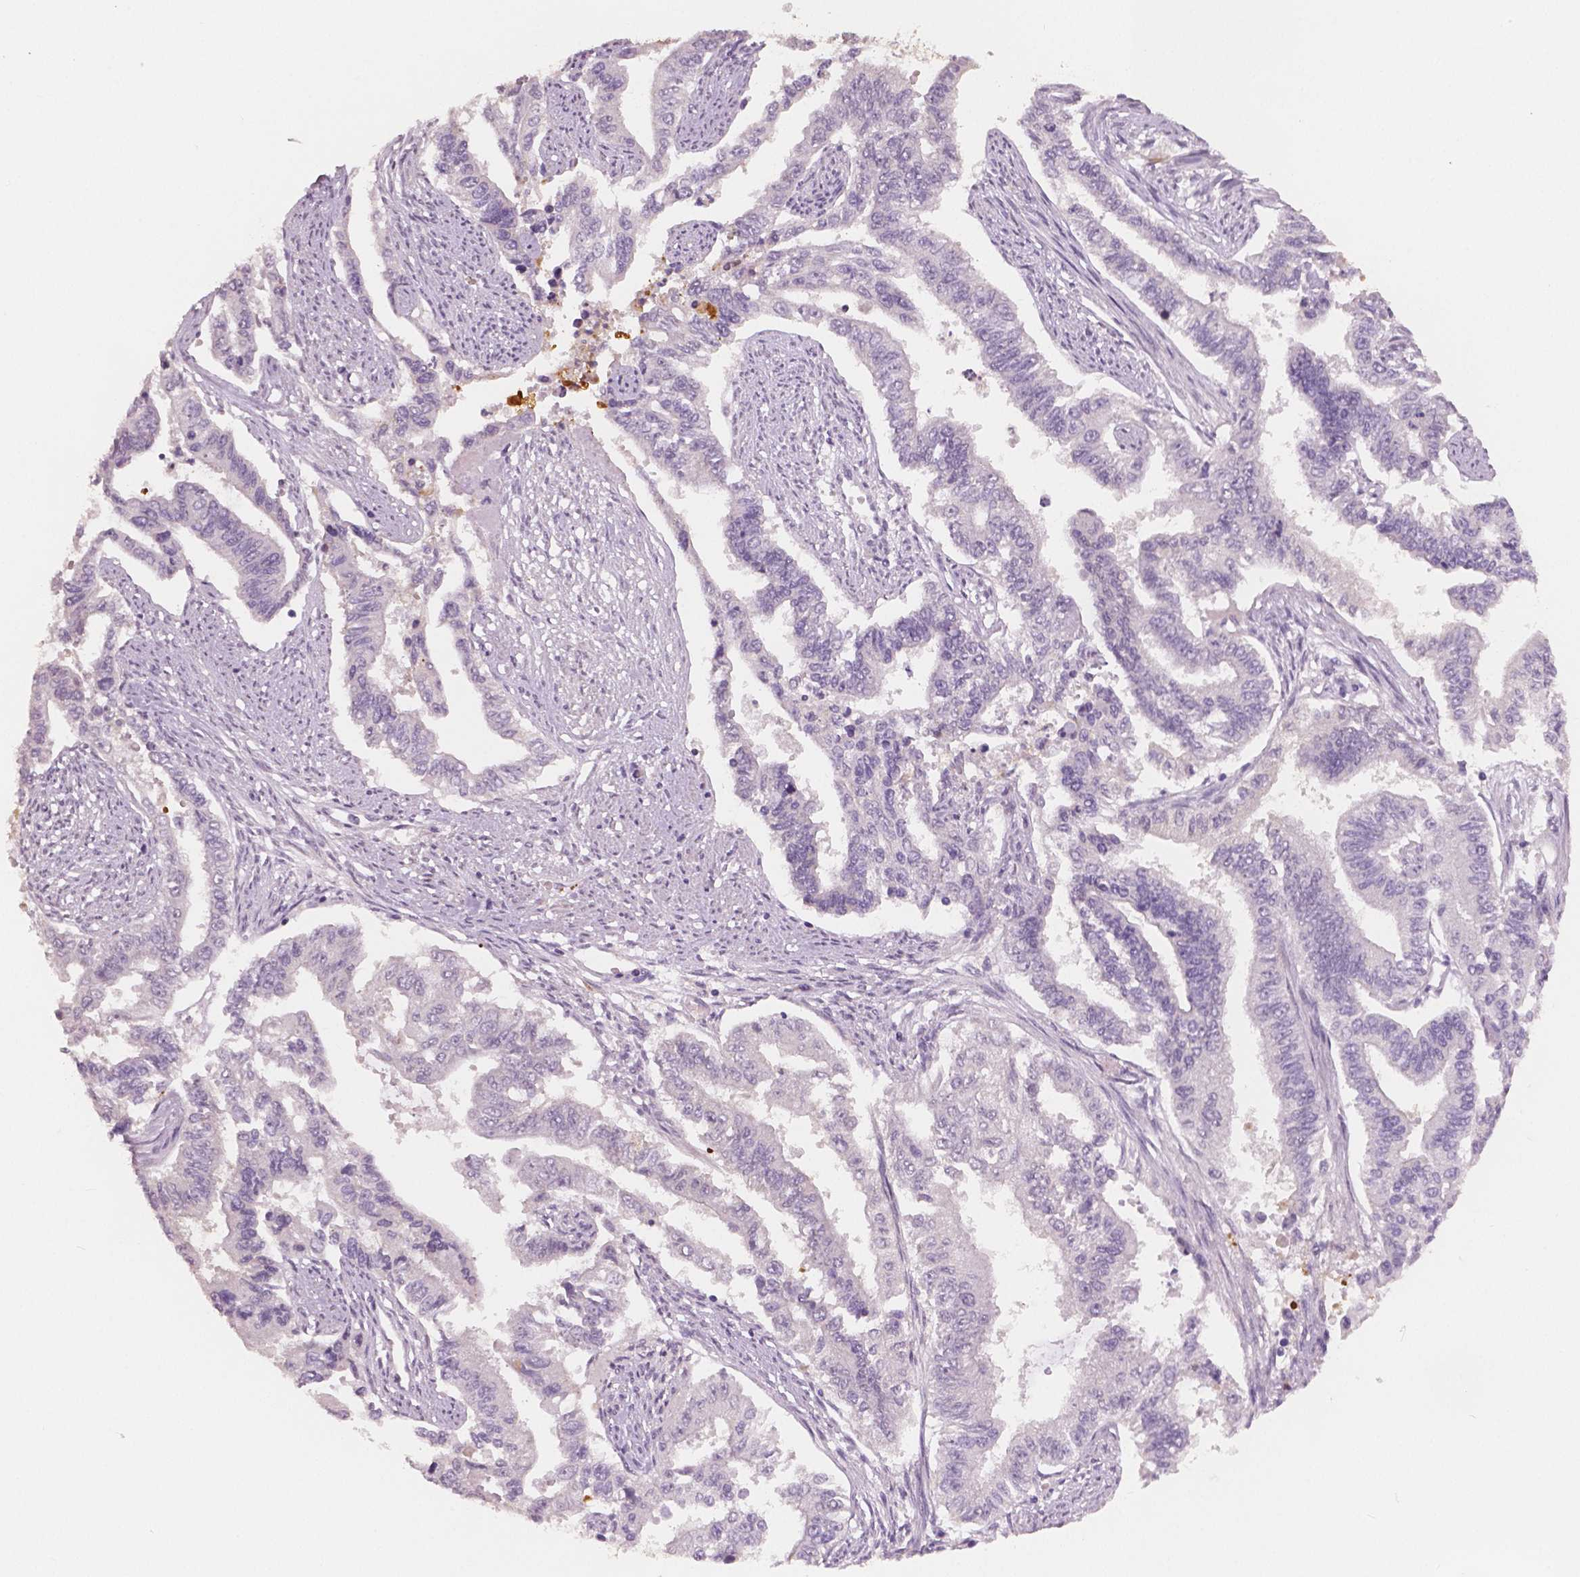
{"staining": {"intensity": "negative", "quantity": "none", "location": "none"}, "tissue": "endometrial cancer", "cell_type": "Tumor cells", "image_type": "cancer", "snomed": [{"axis": "morphology", "description": "Adenocarcinoma, NOS"}, {"axis": "topography", "description": "Uterus"}], "caption": "Immunohistochemistry micrograph of neoplastic tissue: human adenocarcinoma (endometrial) stained with DAB (3,3'-diaminobenzidine) demonstrates no significant protein expression in tumor cells. (Stains: DAB (3,3'-diaminobenzidine) immunohistochemistry (IHC) with hematoxylin counter stain, Microscopy: brightfield microscopy at high magnification).", "gene": "APOA4", "patient": {"sex": "female", "age": 59}}